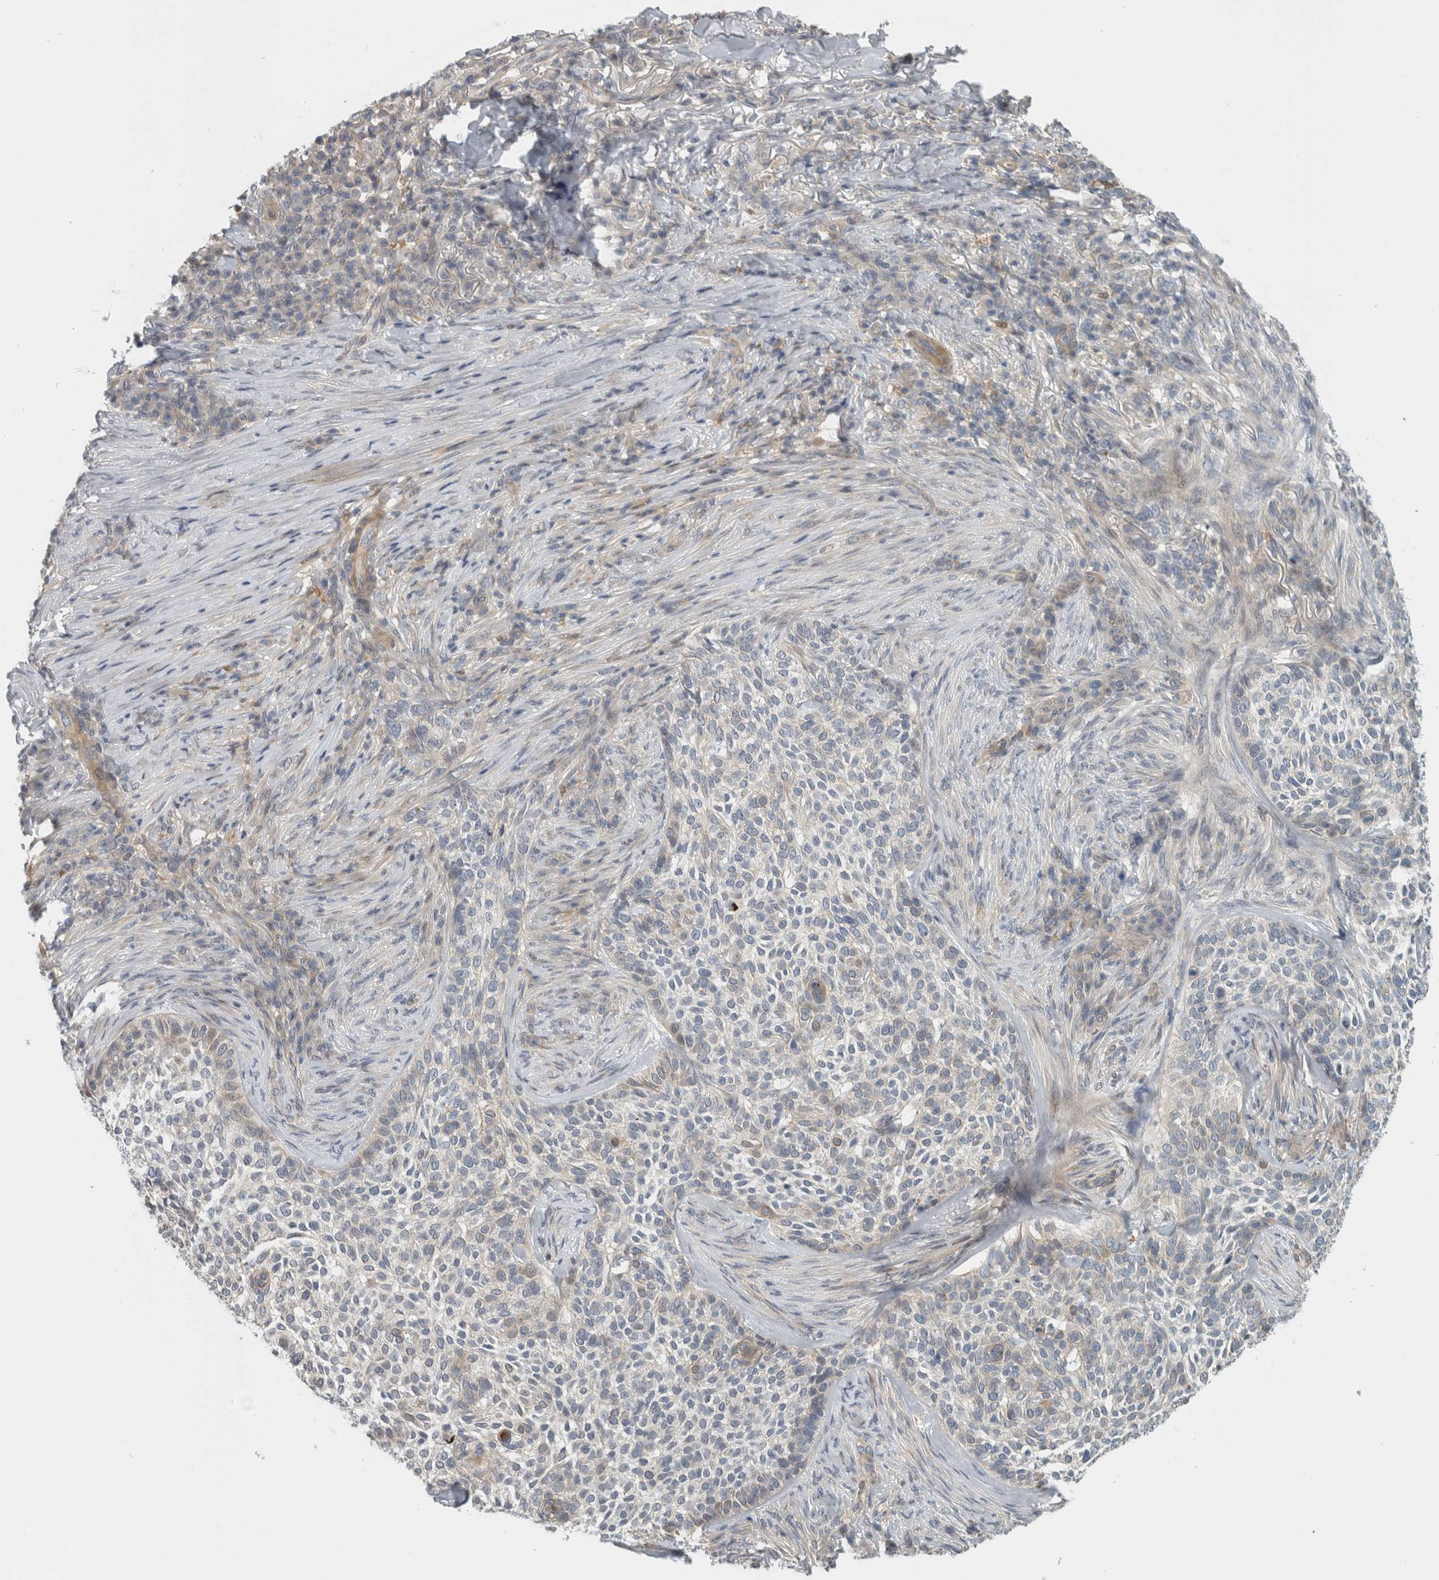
{"staining": {"intensity": "weak", "quantity": "<25%", "location": "cytoplasmic/membranous"}, "tissue": "skin cancer", "cell_type": "Tumor cells", "image_type": "cancer", "snomed": [{"axis": "morphology", "description": "Basal cell carcinoma"}, {"axis": "topography", "description": "Skin"}], "caption": "Tumor cells are negative for protein expression in human skin cancer.", "gene": "ZNF804B", "patient": {"sex": "female", "age": 64}}